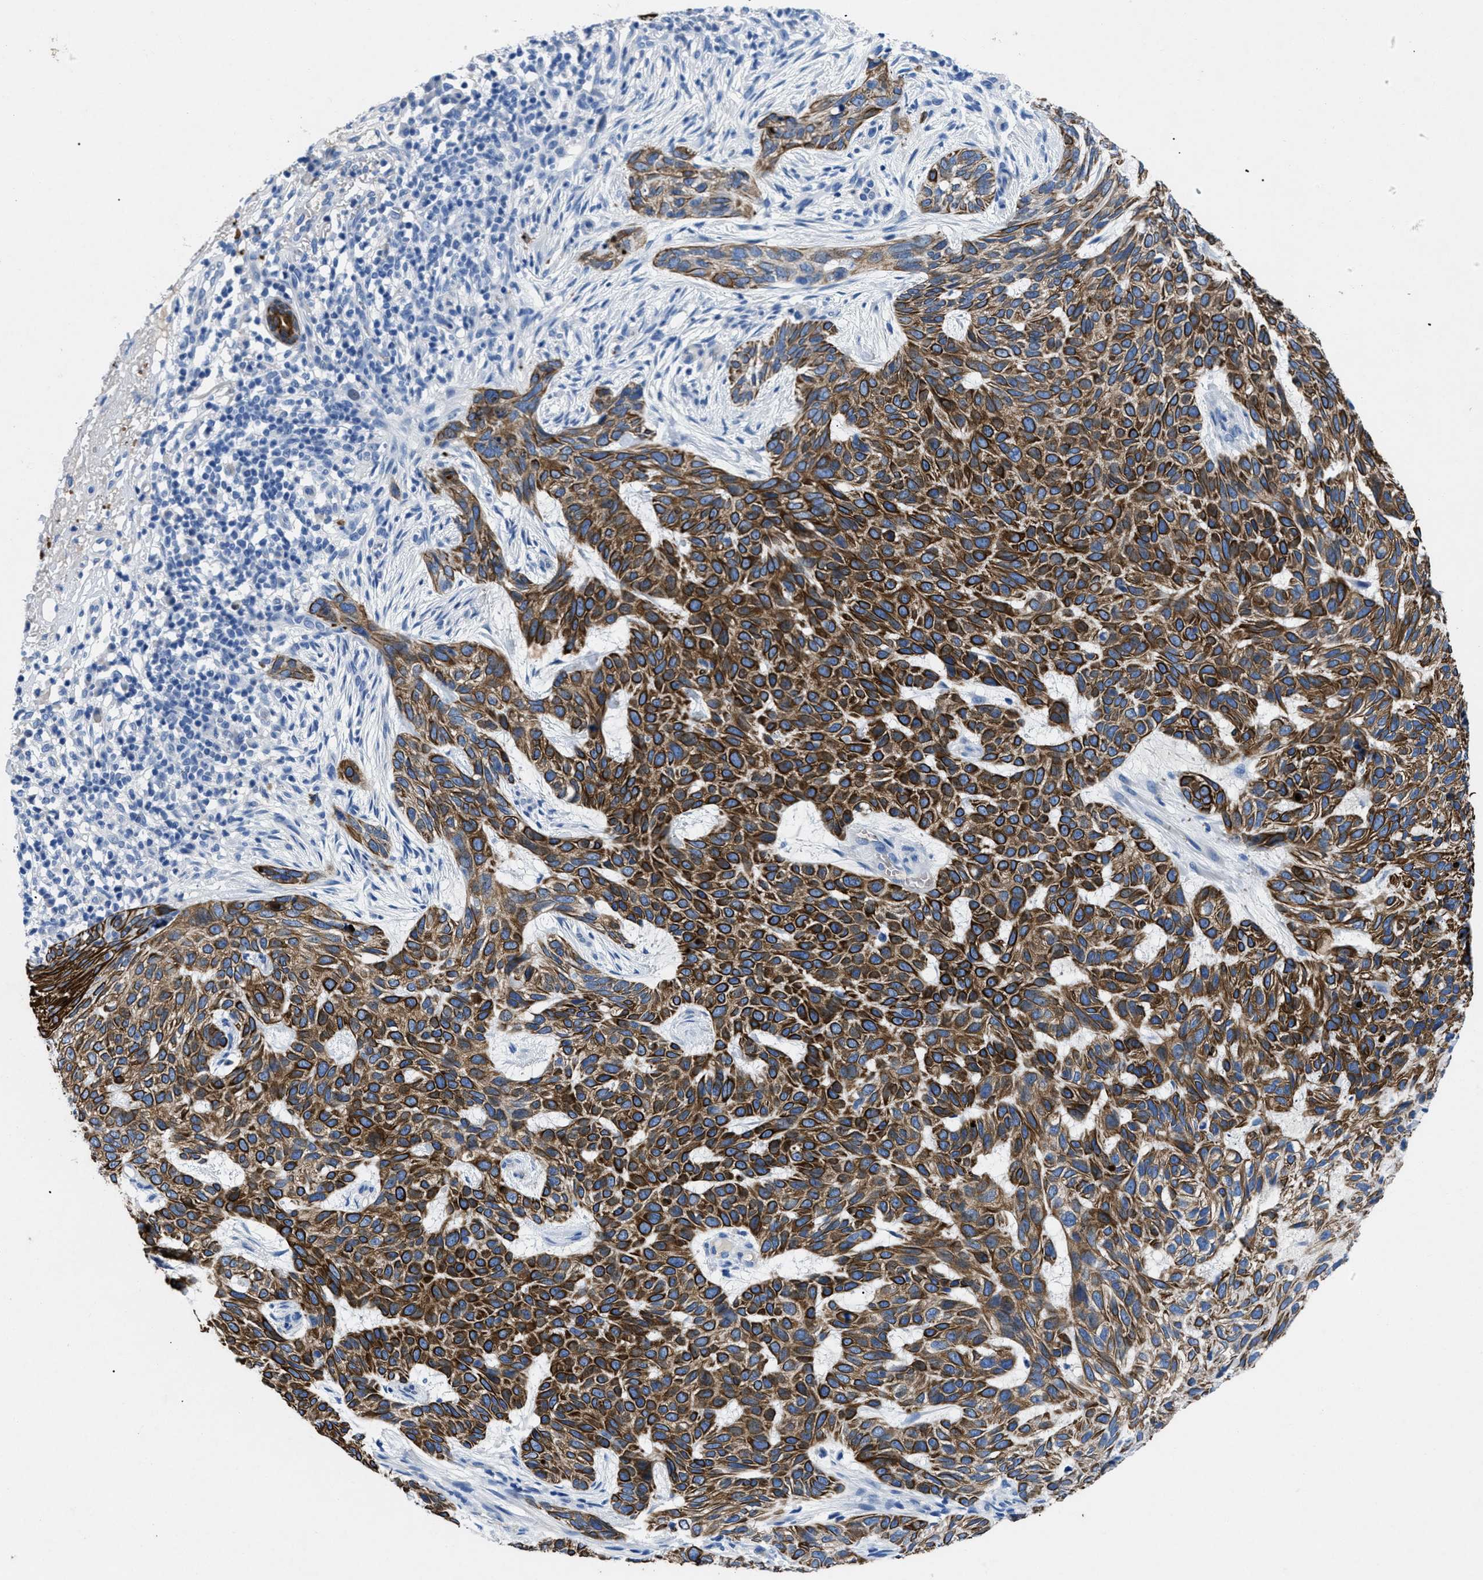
{"staining": {"intensity": "strong", "quantity": "25%-75%", "location": "cytoplasmic/membranous"}, "tissue": "skin cancer", "cell_type": "Tumor cells", "image_type": "cancer", "snomed": [{"axis": "morphology", "description": "Normal tissue, NOS"}, {"axis": "morphology", "description": "Basal cell carcinoma"}, {"axis": "topography", "description": "Skin"}], "caption": "Skin cancer stained for a protein (brown) displays strong cytoplasmic/membranous positive expression in about 25%-75% of tumor cells.", "gene": "TMEM68", "patient": {"sex": "male", "age": 79}}